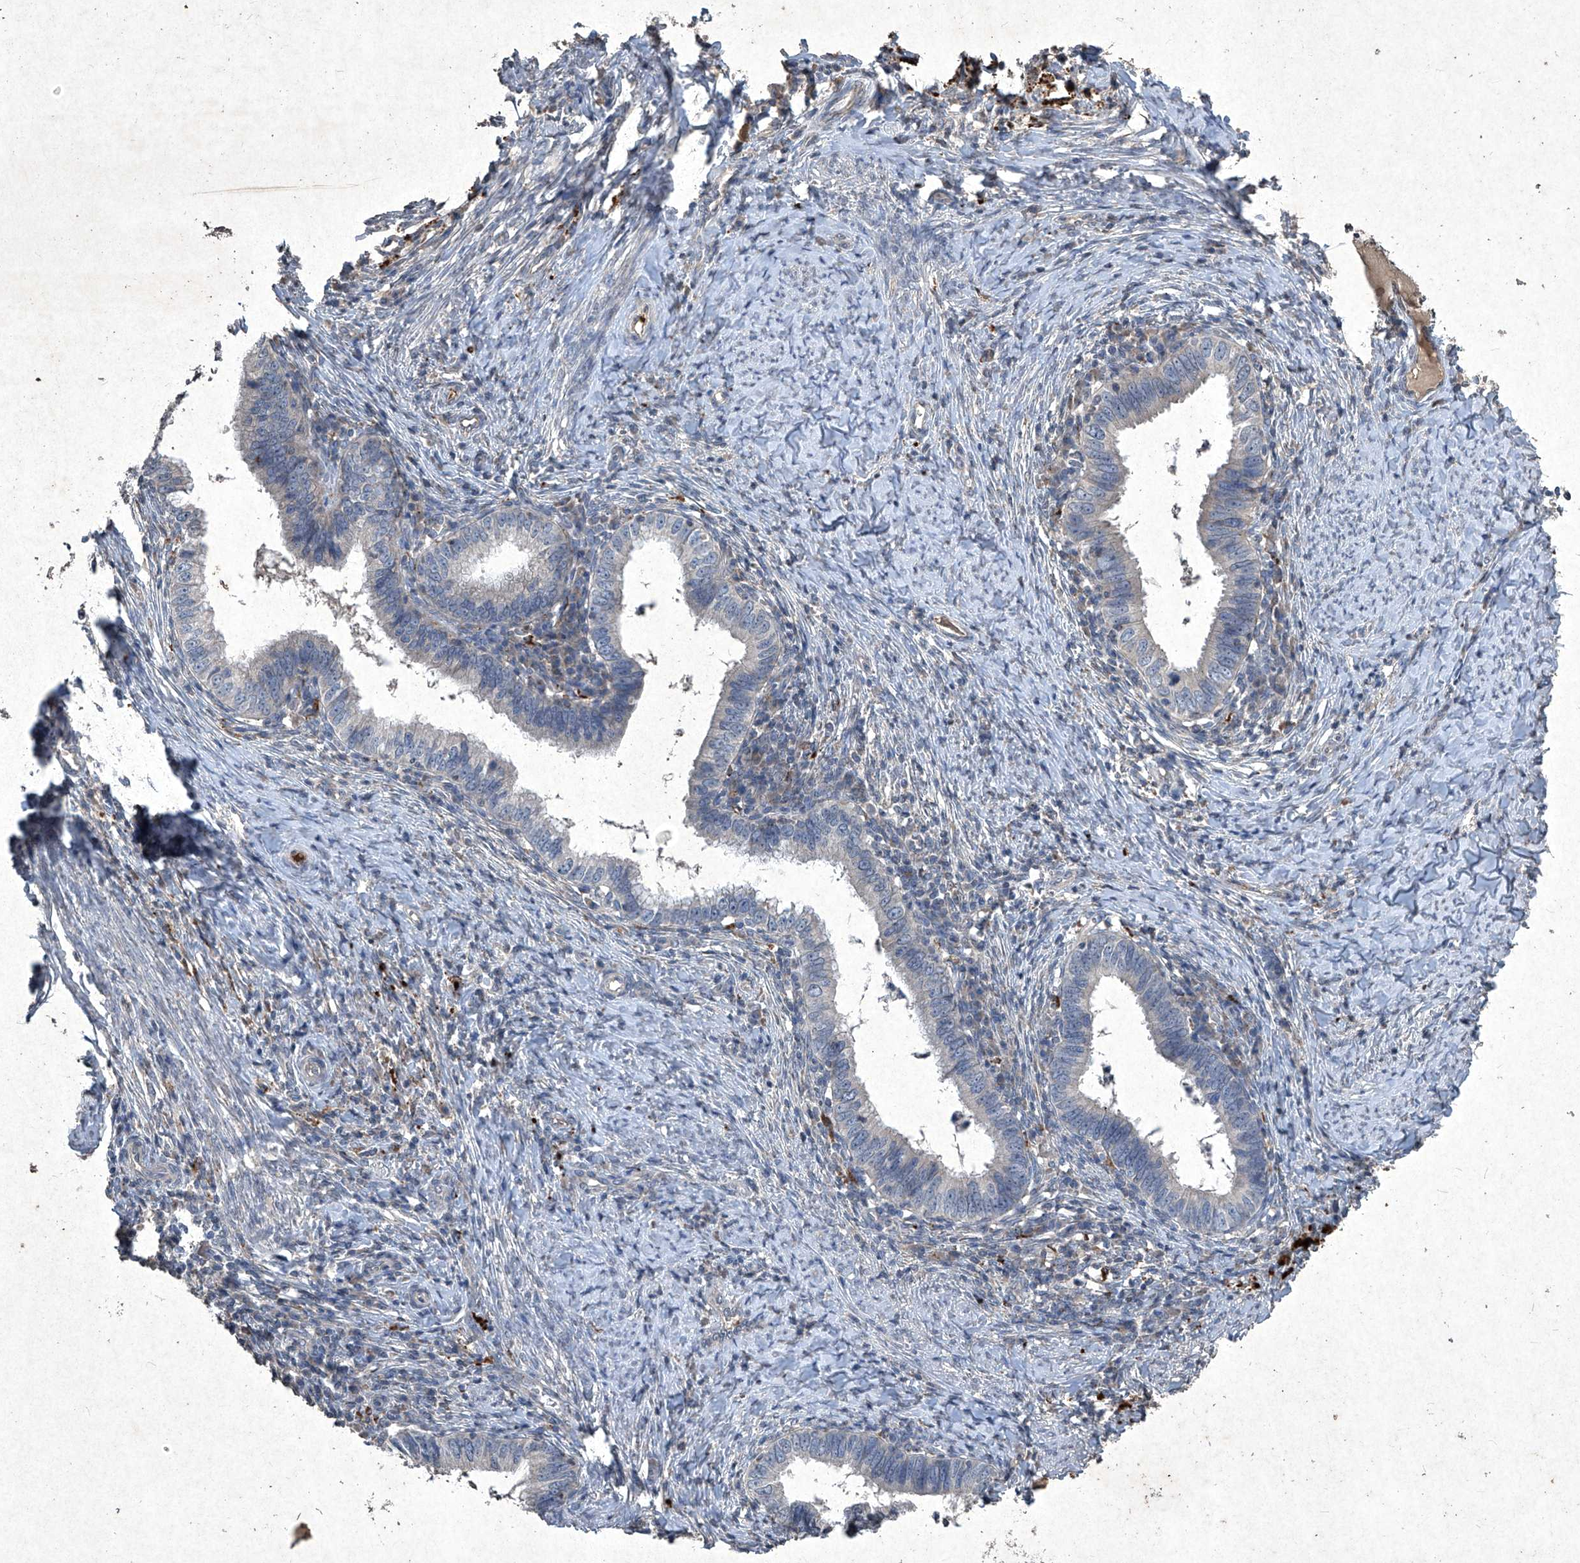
{"staining": {"intensity": "negative", "quantity": "none", "location": "none"}, "tissue": "cervical cancer", "cell_type": "Tumor cells", "image_type": "cancer", "snomed": [{"axis": "morphology", "description": "Adenocarcinoma, NOS"}, {"axis": "topography", "description": "Cervix"}], "caption": "Immunohistochemistry image of cervical cancer (adenocarcinoma) stained for a protein (brown), which shows no staining in tumor cells.", "gene": "MED16", "patient": {"sex": "female", "age": 36}}